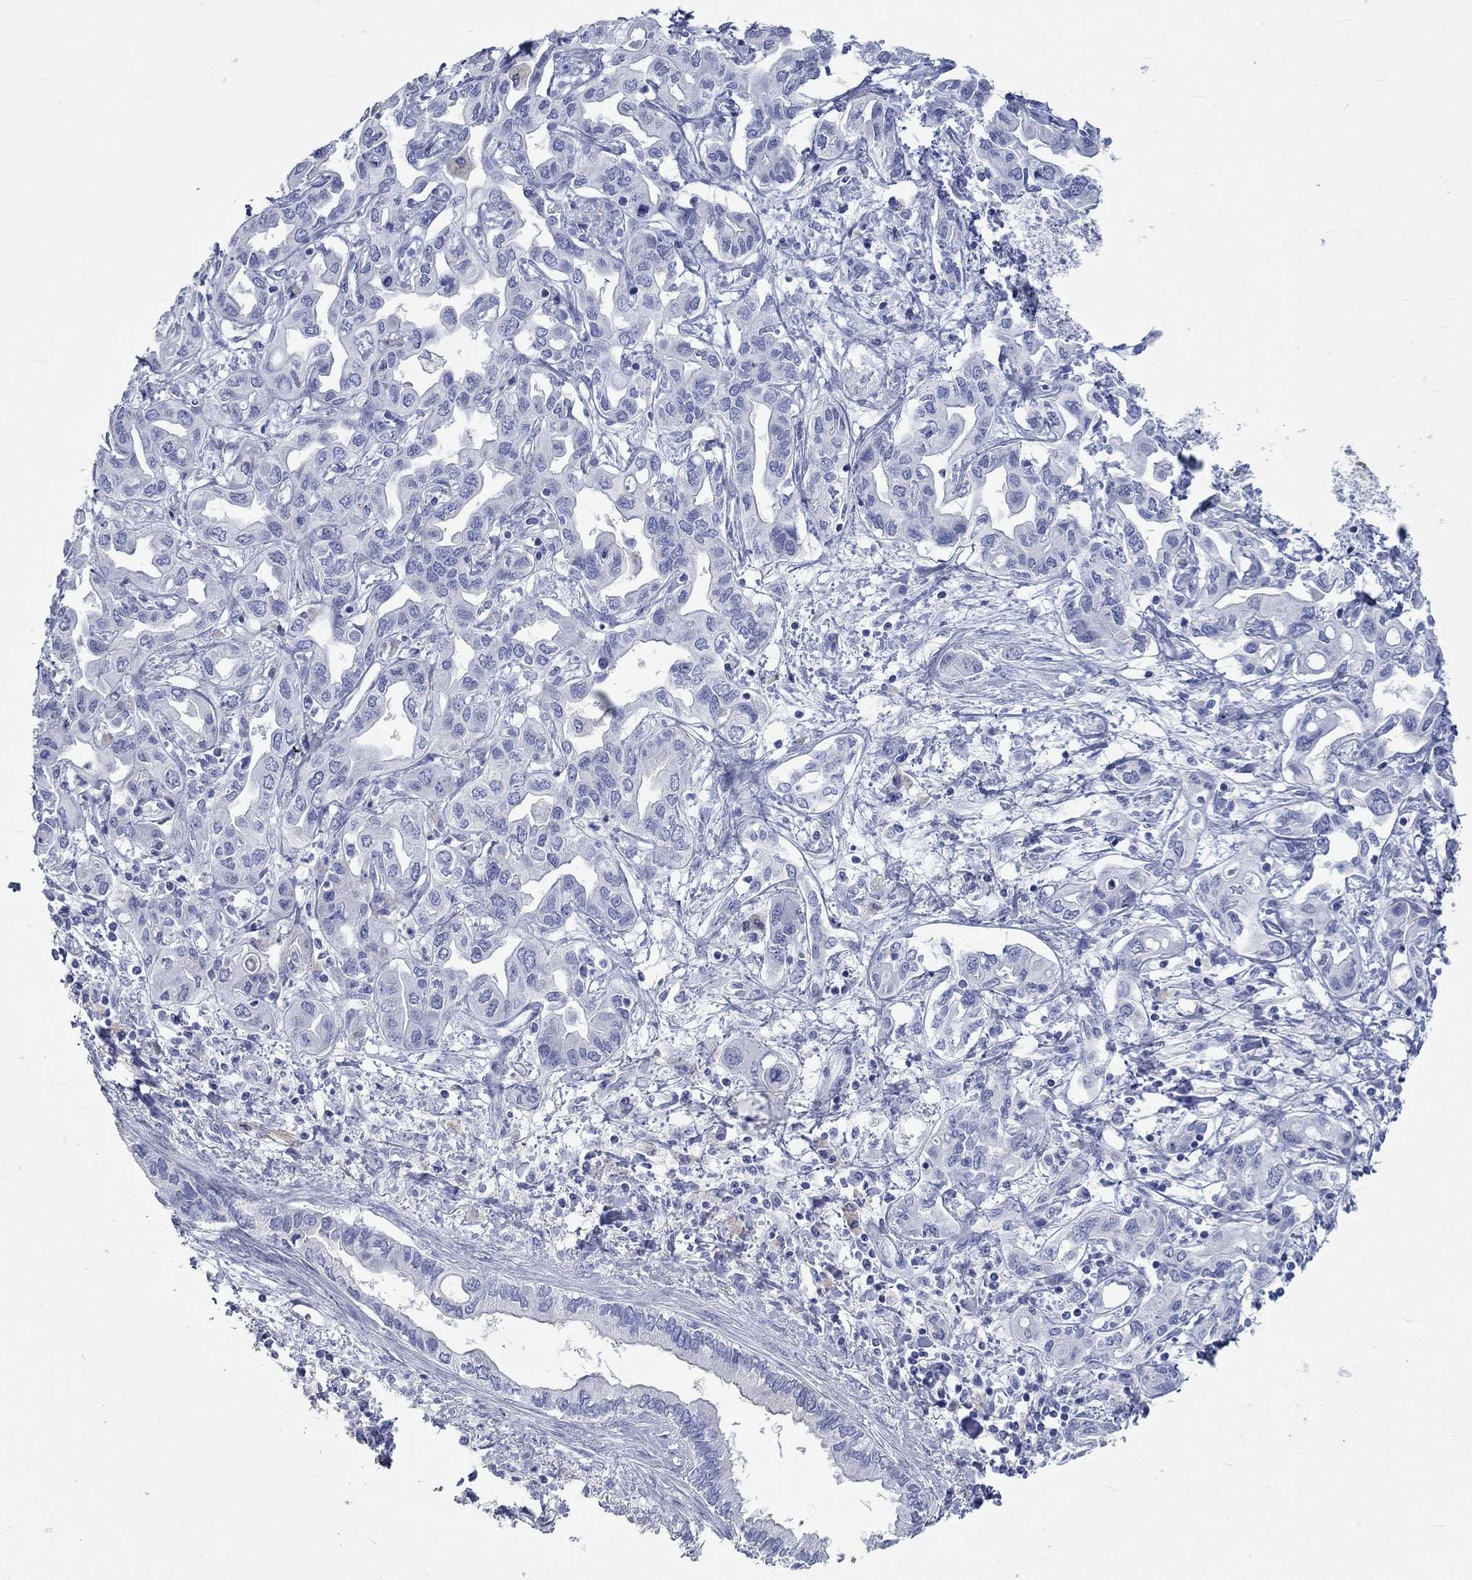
{"staining": {"intensity": "weak", "quantity": "<25%", "location": "cytoplasmic/membranous"}, "tissue": "liver cancer", "cell_type": "Tumor cells", "image_type": "cancer", "snomed": [{"axis": "morphology", "description": "Cholangiocarcinoma"}, {"axis": "topography", "description": "Liver"}], "caption": "The photomicrograph reveals no staining of tumor cells in cholangiocarcinoma (liver).", "gene": "SPATA9", "patient": {"sex": "female", "age": 64}}